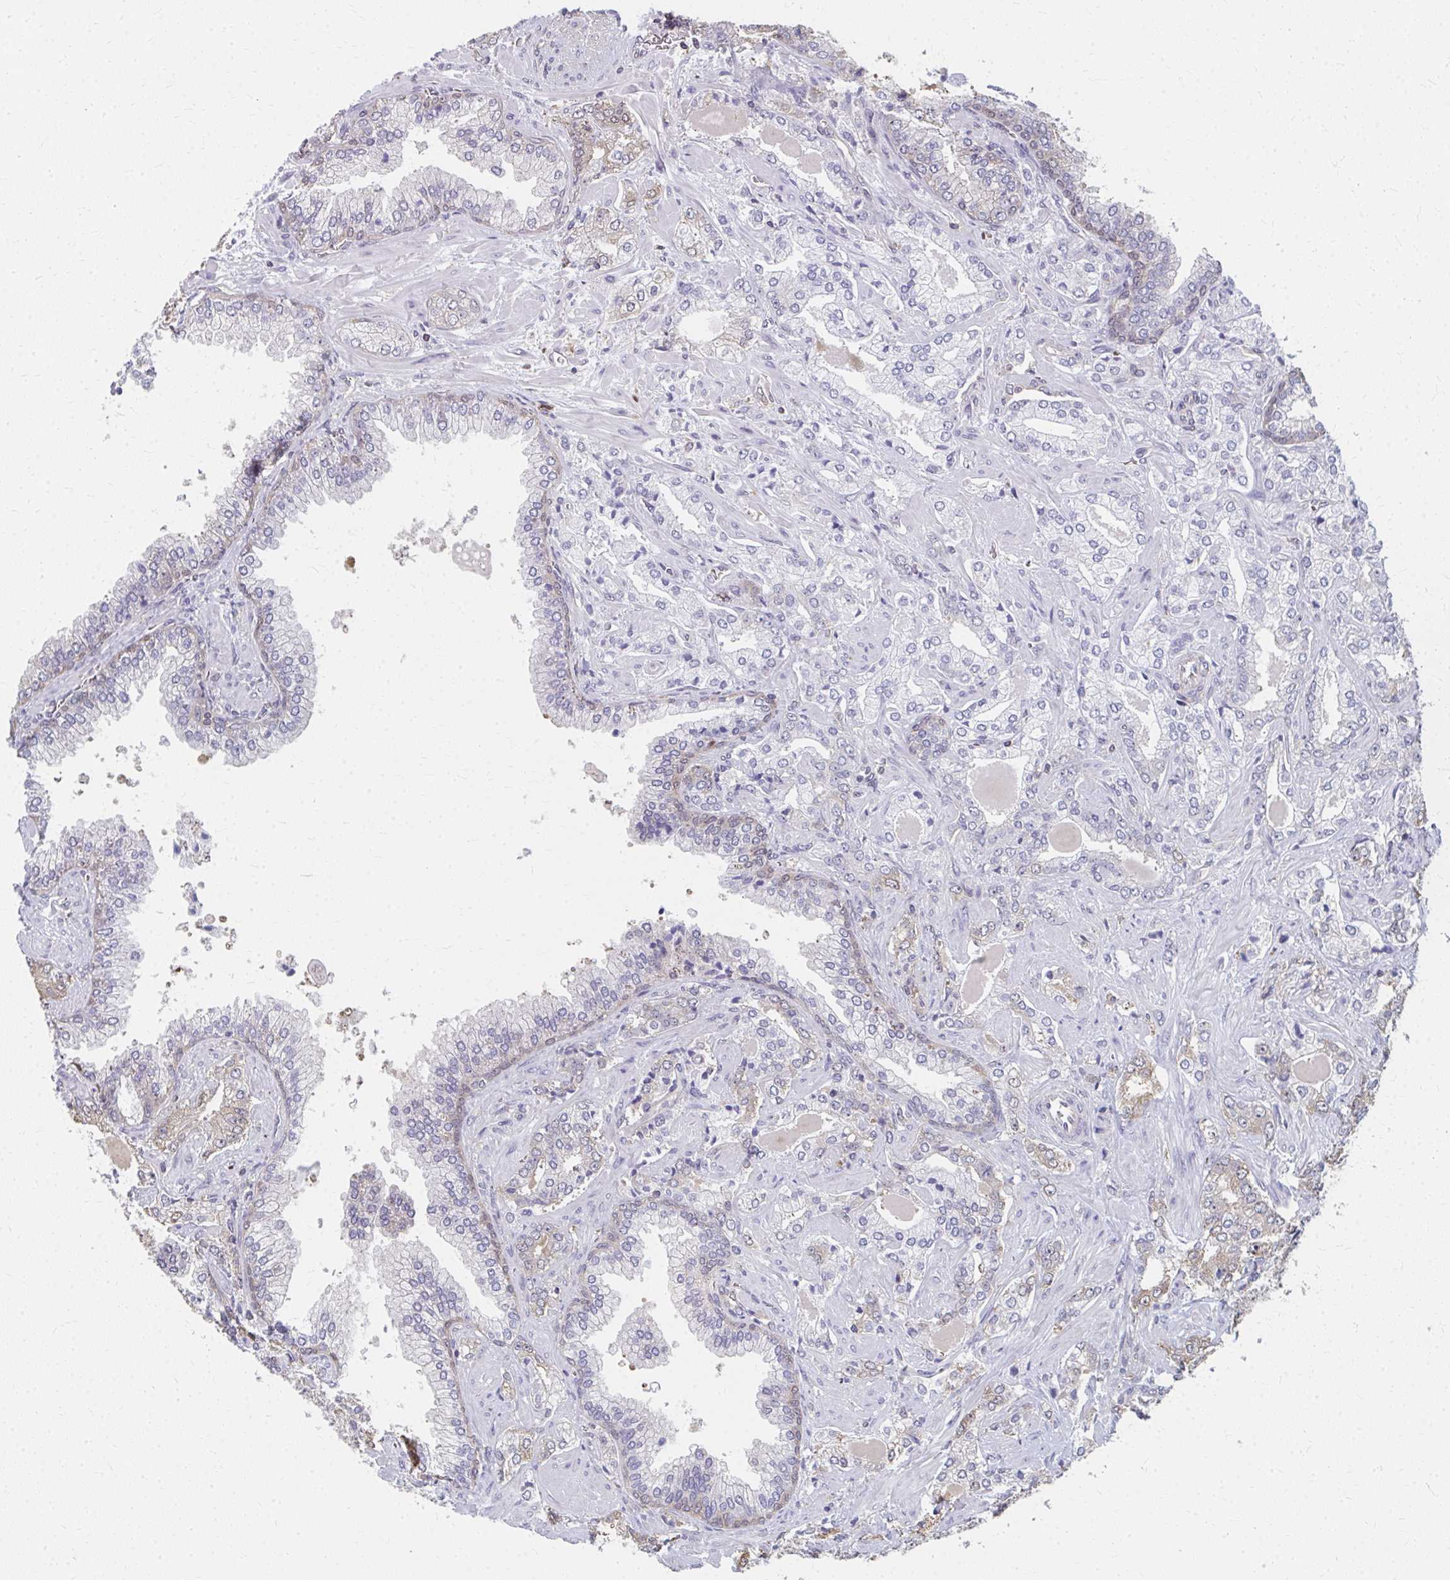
{"staining": {"intensity": "weak", "quantity": "<25%", "location": "cytoplasmic/membranous"}, "tissue": "prostate cancer", "cell_type": "Tumor cells", "image_type": "cancer", "snomed": [{"axis": "morphology", "description": "Adenocarcinoma, High grade"}, {"axis": "topography", "description": "Prostate"}], "caption": "High magnification brightfield microscopy of prostate cancer stained with DAB (3,3'-diaminobenzidine) (brown) and counterstained with hematoxylin (blue): tumor cells show no significant positivity.", "gene": "RABGAP1L", "patient": {"sex": "male", "age": 60}}